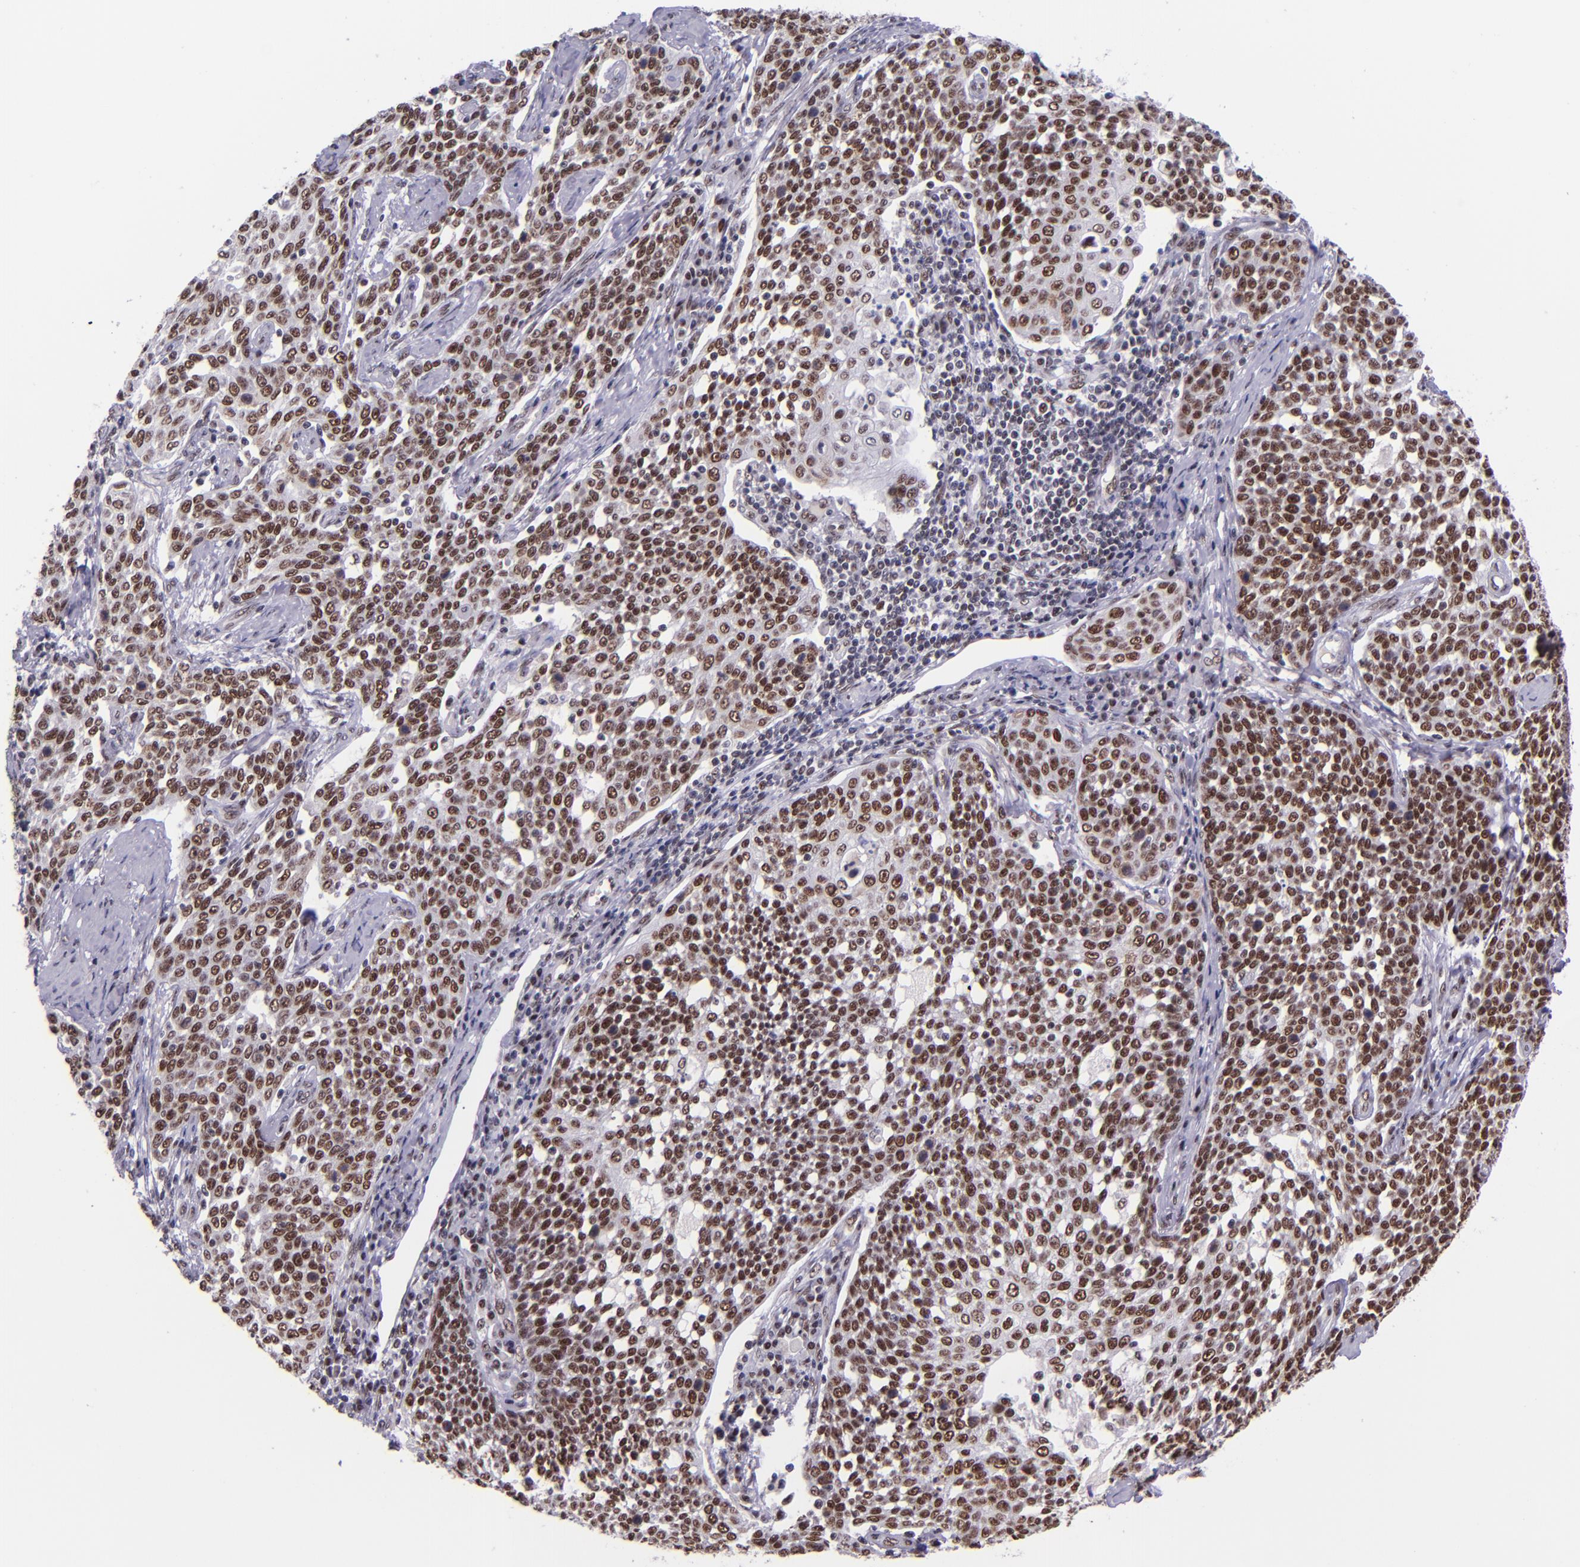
{"staining": {"intensity": "strong", "quantity": ">75%", "location": "nuclear"}, "tissue": "cervical cancer", "cell_type": "Tumor cells", "image_type": "cancer", "snomed": [{"axis": "morphology", "description": "Squamous cell carcinoma, NOS"}, {"axis": "topography", "description": "Cervix"}], "caption": "Human cervical cancer (squamous cell carcinoma) stained with a protein marker reveals strong staining in tumor cells.", "gene": "GPKOW", "patient": {"sex": "female", "age": 34}}